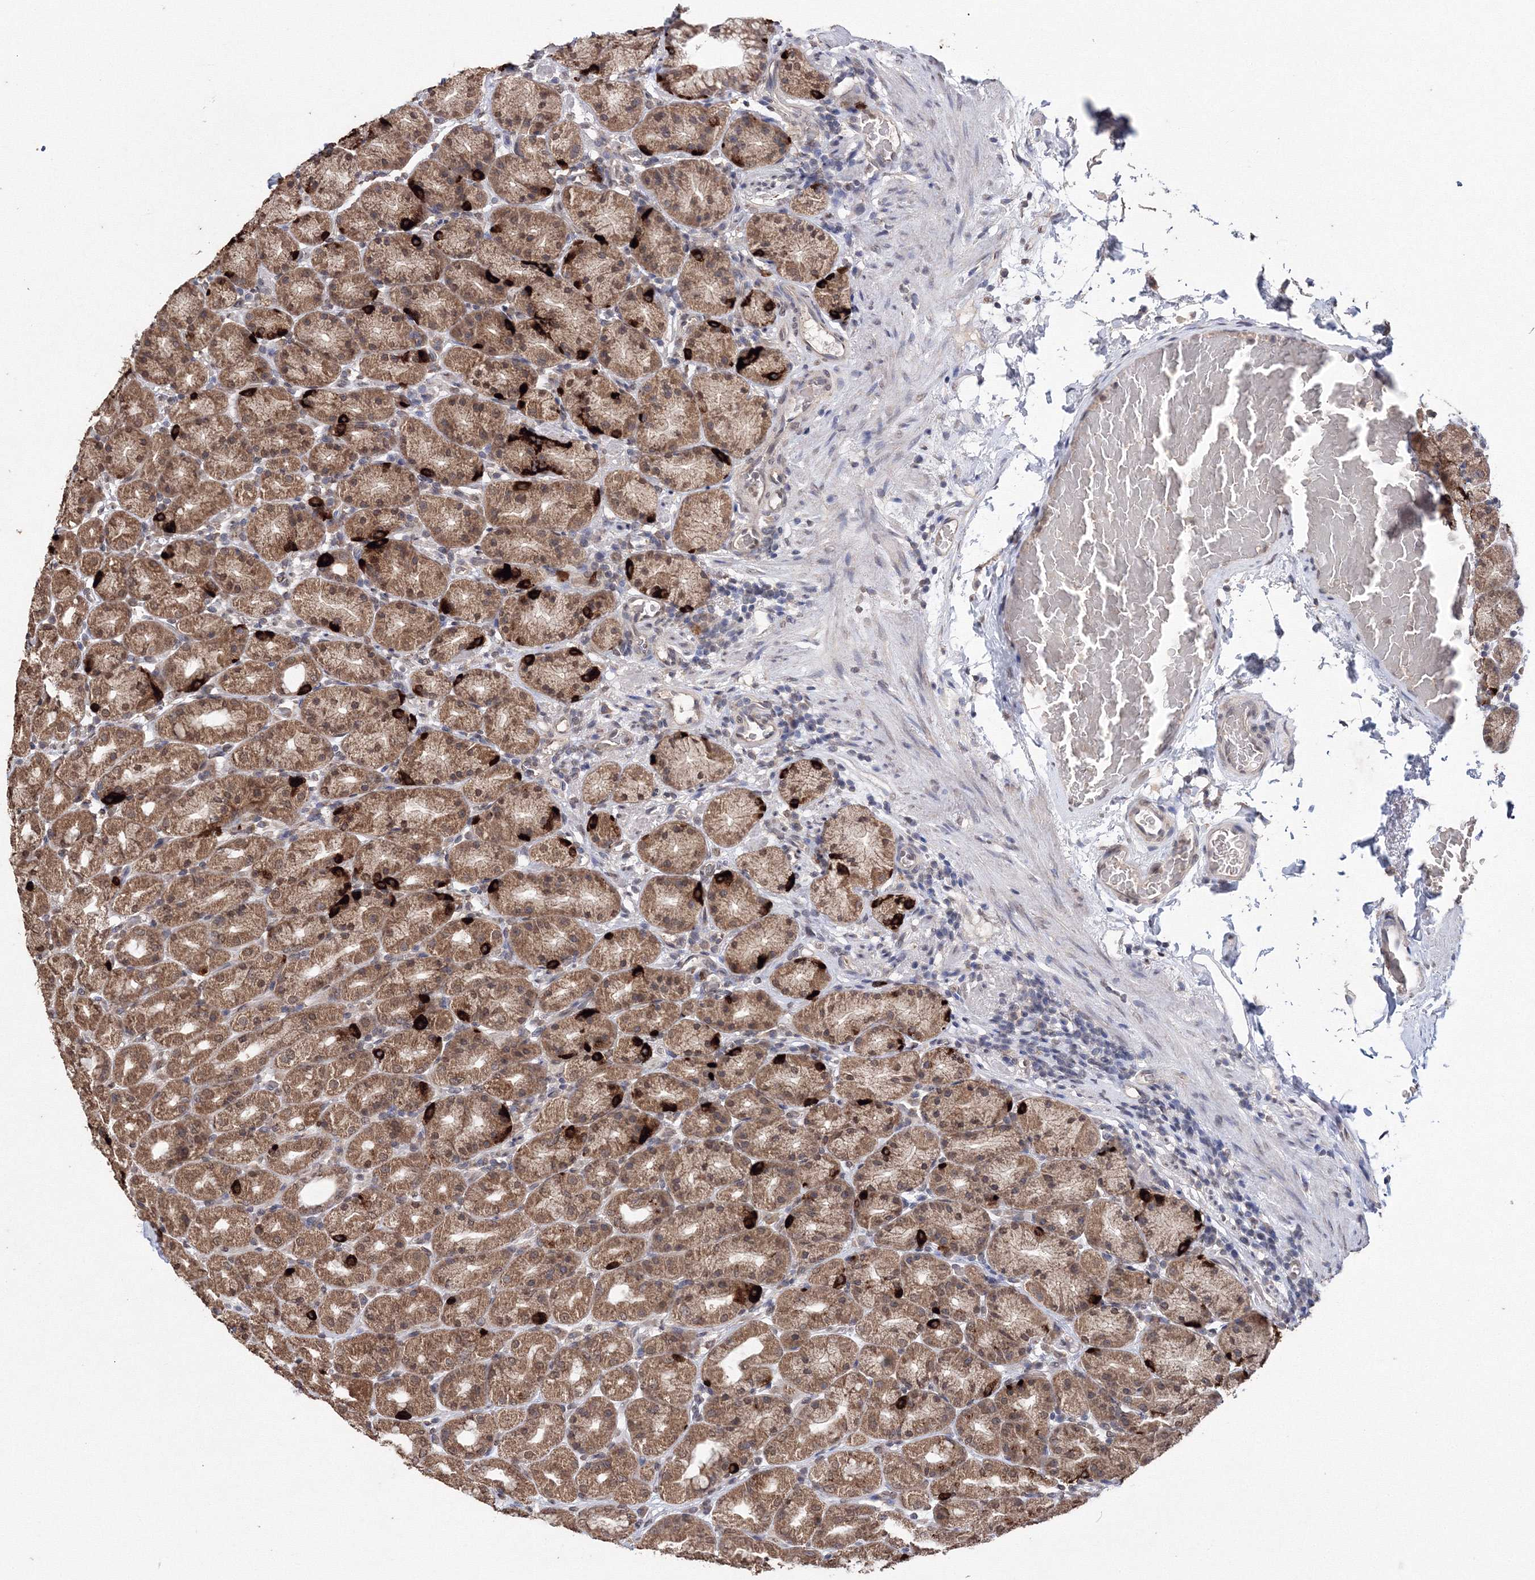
{"staining": {"intensity": "strong", "quantity": ">75%", "location": "cytoplasmic/membranous,nuclear"}, "tissue": "stomach", "cell_type": "Glandular cells", "image_type": "normal", "snomed": [{"axis": "morphology", "description": "Normal tissue, NOS"}, {"axis": "topography", "description": "Stomach, upper"}], "caption": "Immunohistochemical staining of normal human stomach demonstrates high levels of strong cytoplasmic/membranous,nuclear positivity in about >75% of glandular cells.", "gene": "GPN1", "patient": {"sex": "male", "age": 68}}